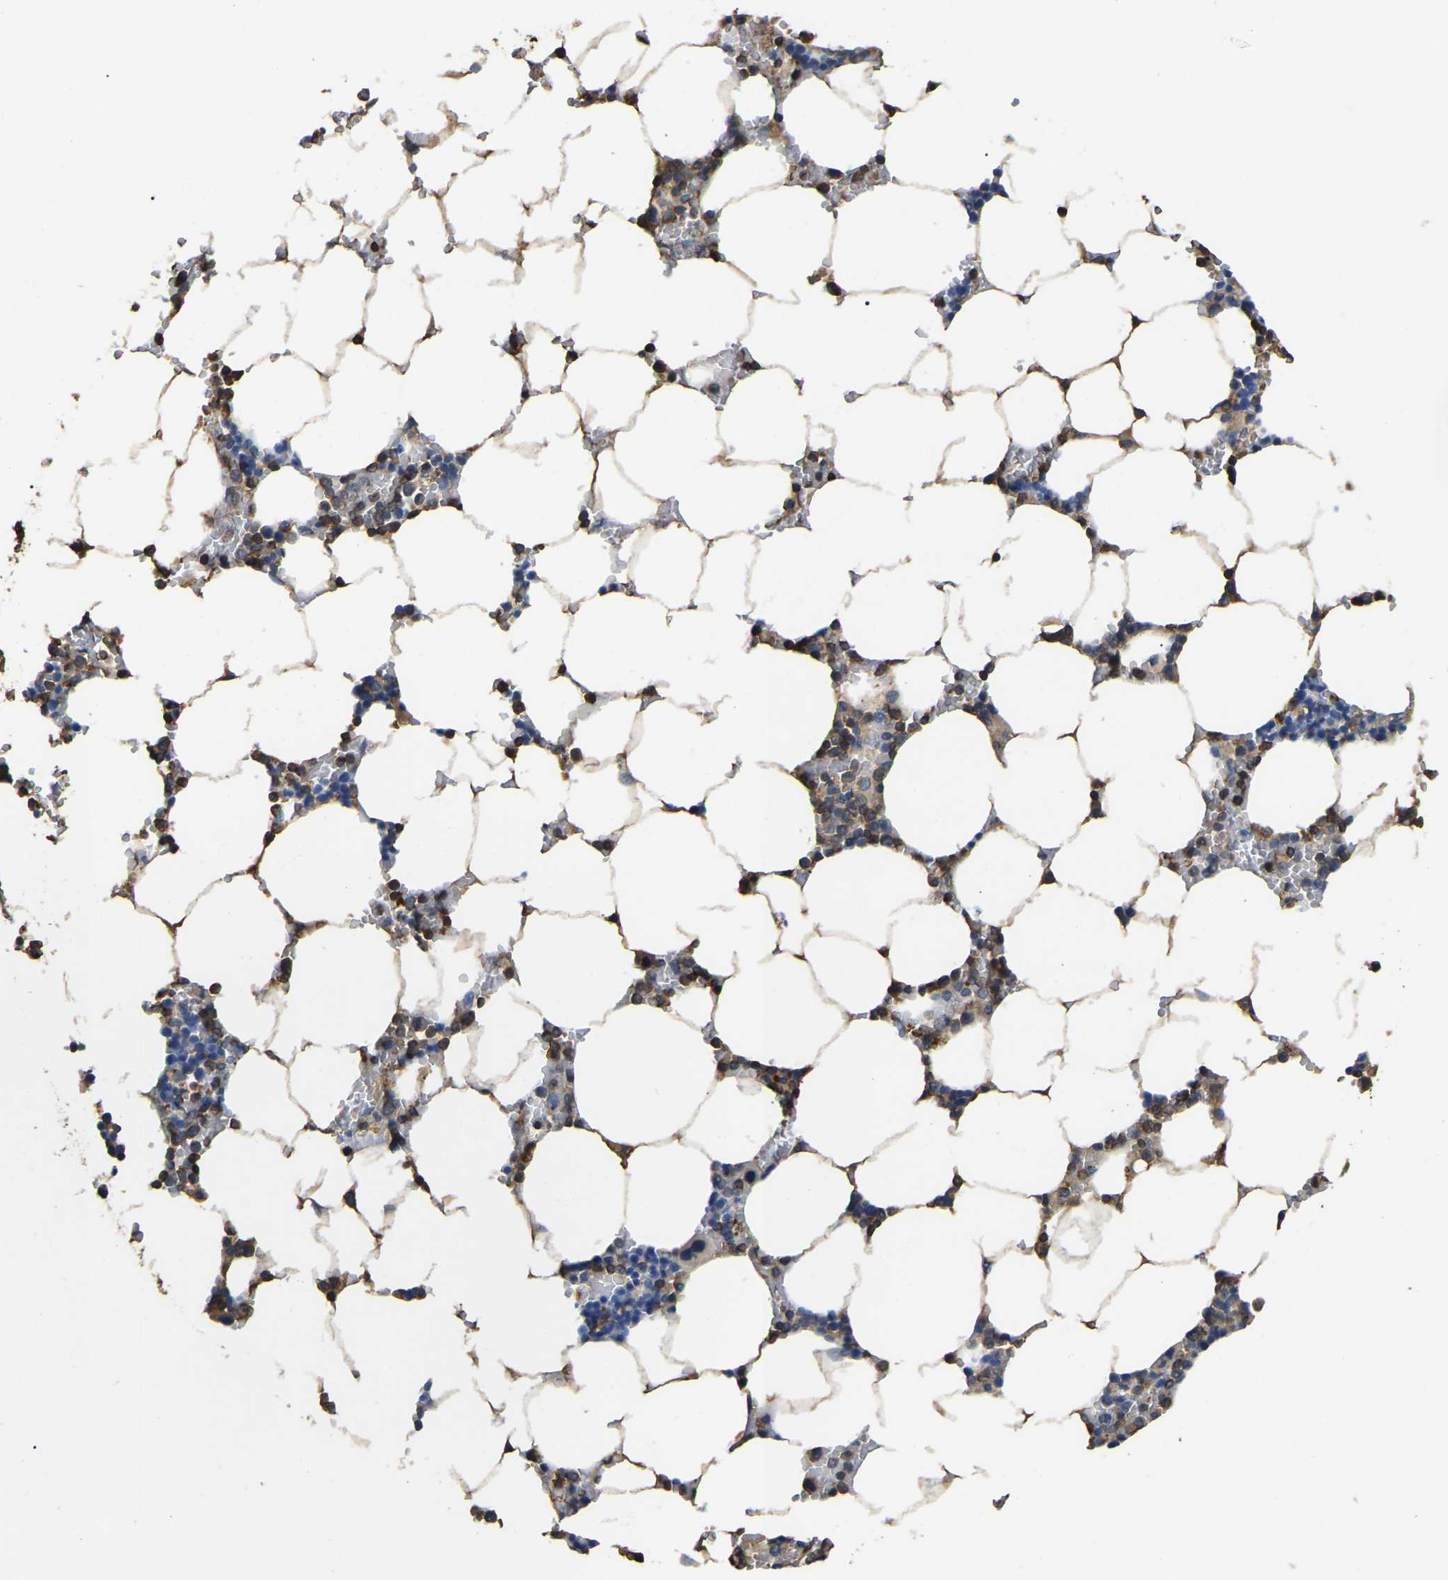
{"staining": {"intensity": "moderate", "quantity": "<25%", "location": "cytoplasmic/membranous"}, "tissue": "bone marrow", "cell_type": "Hematopoietic cells", "image_type": "normal", "snomed": [{"axis": "morphology", "description": "Normal tissue, NOS"}, {"axis": "topography", "description": "Bone marrow"}], "caption": "Immunohistochemistry (IHC) of benign human bone marrow reveals low levels of moderate cytoplasmic/membranous expression in approximately <25% of hematopoietic cells.", "gene": "SMPD2", "patient": {"sex": "male", "age": 70}}